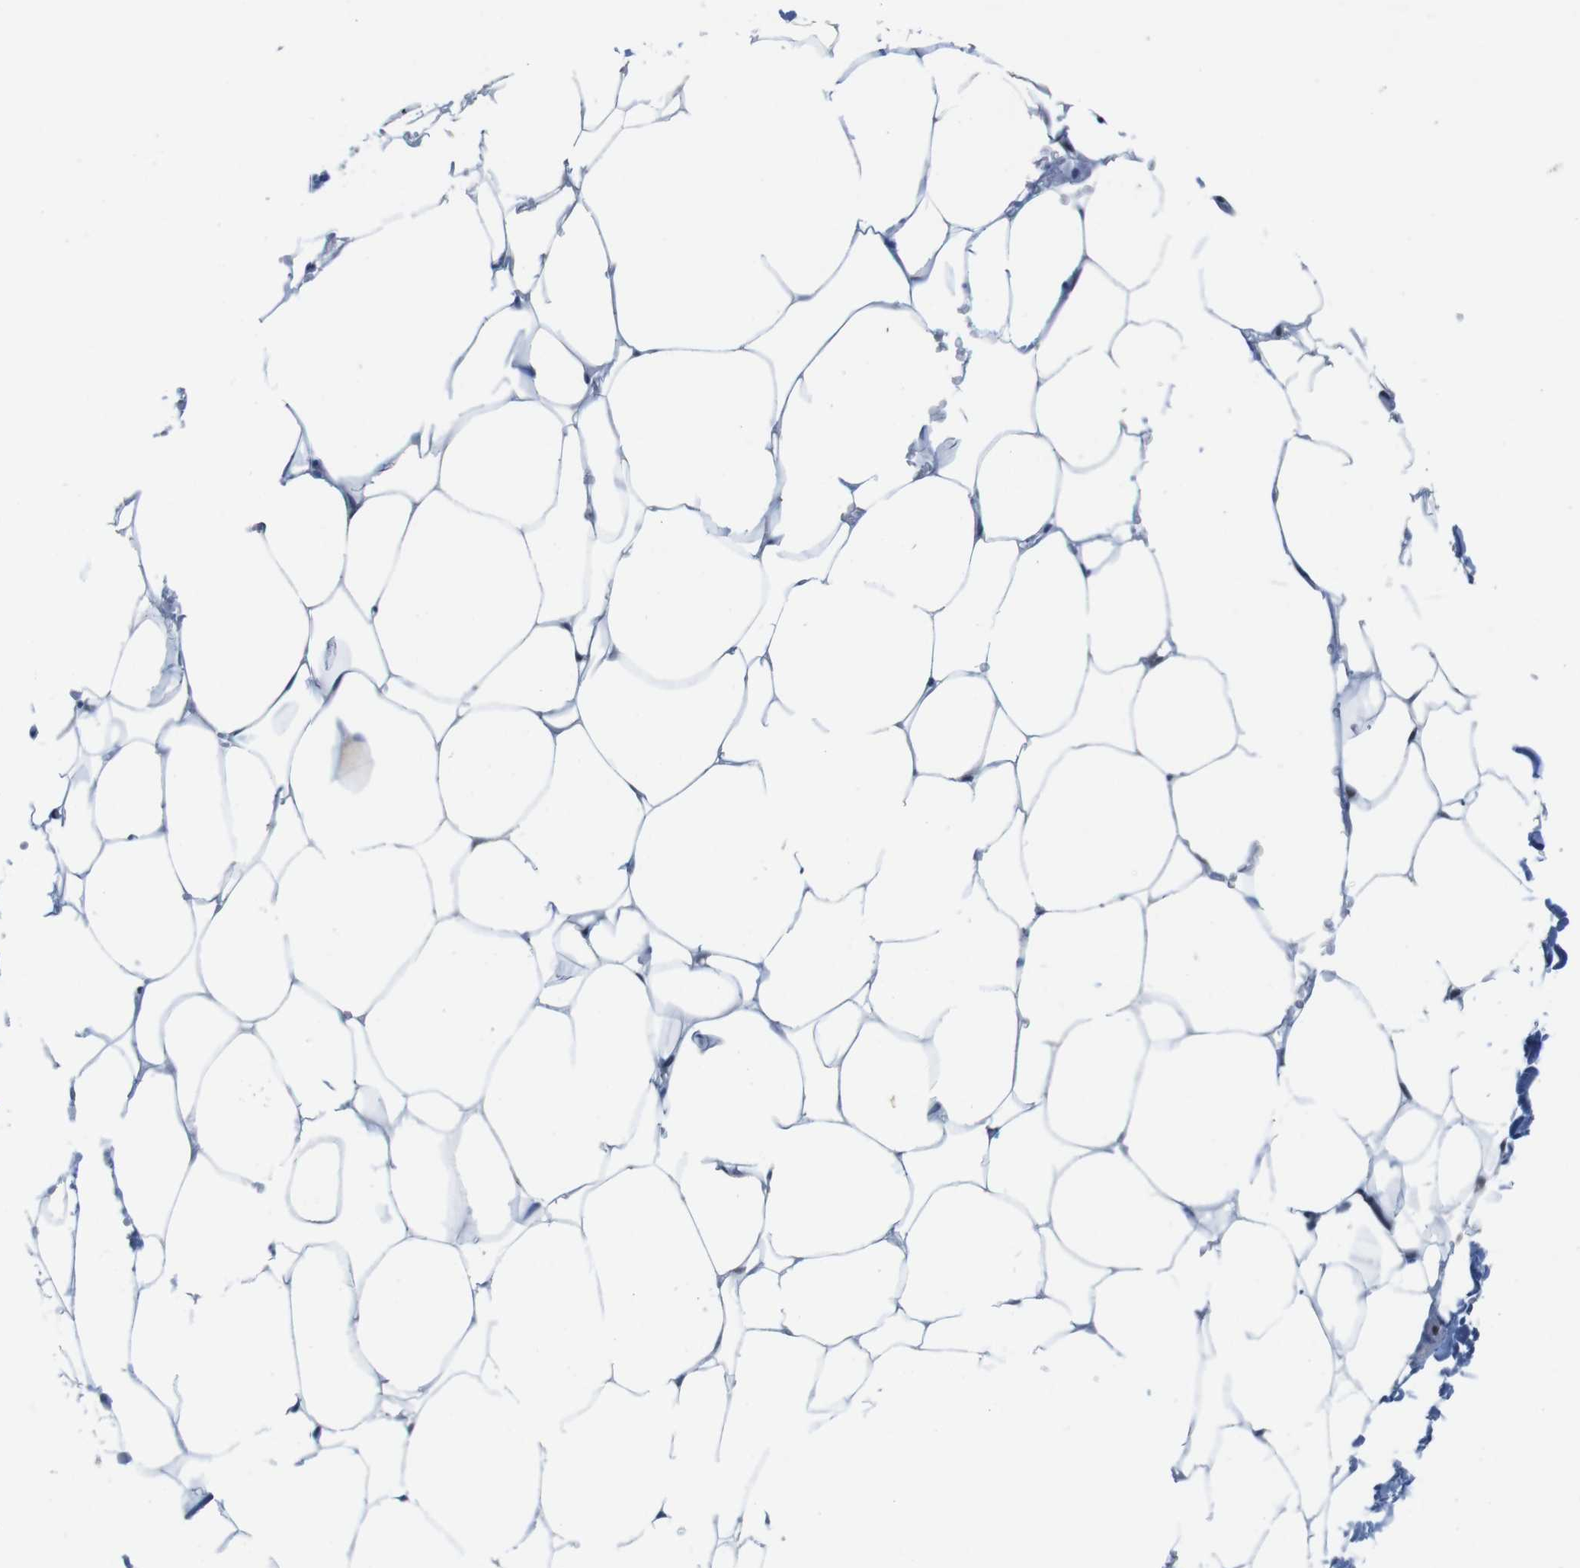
{"staining": {"intensity": "negative", "quantity": "none", "location": "none"}, "tissue": "adipose tissue", "cell_type": "Adipocytes", "image_type": "normal", "snomed": [{"axis": "morphology", "description": "Normal tissue, NOS"}, {"axis": "topography", "description": "Breast"}, {"axis": "topography", "description": "Adipose tissue"}], "caption": "This is a image of immunohistochemistry (IHC) staining of normal adipose tissue, which shows no expression in adipocytes.", "gene": "MLH1", "patient": {"sex": "female", "age": 25}}